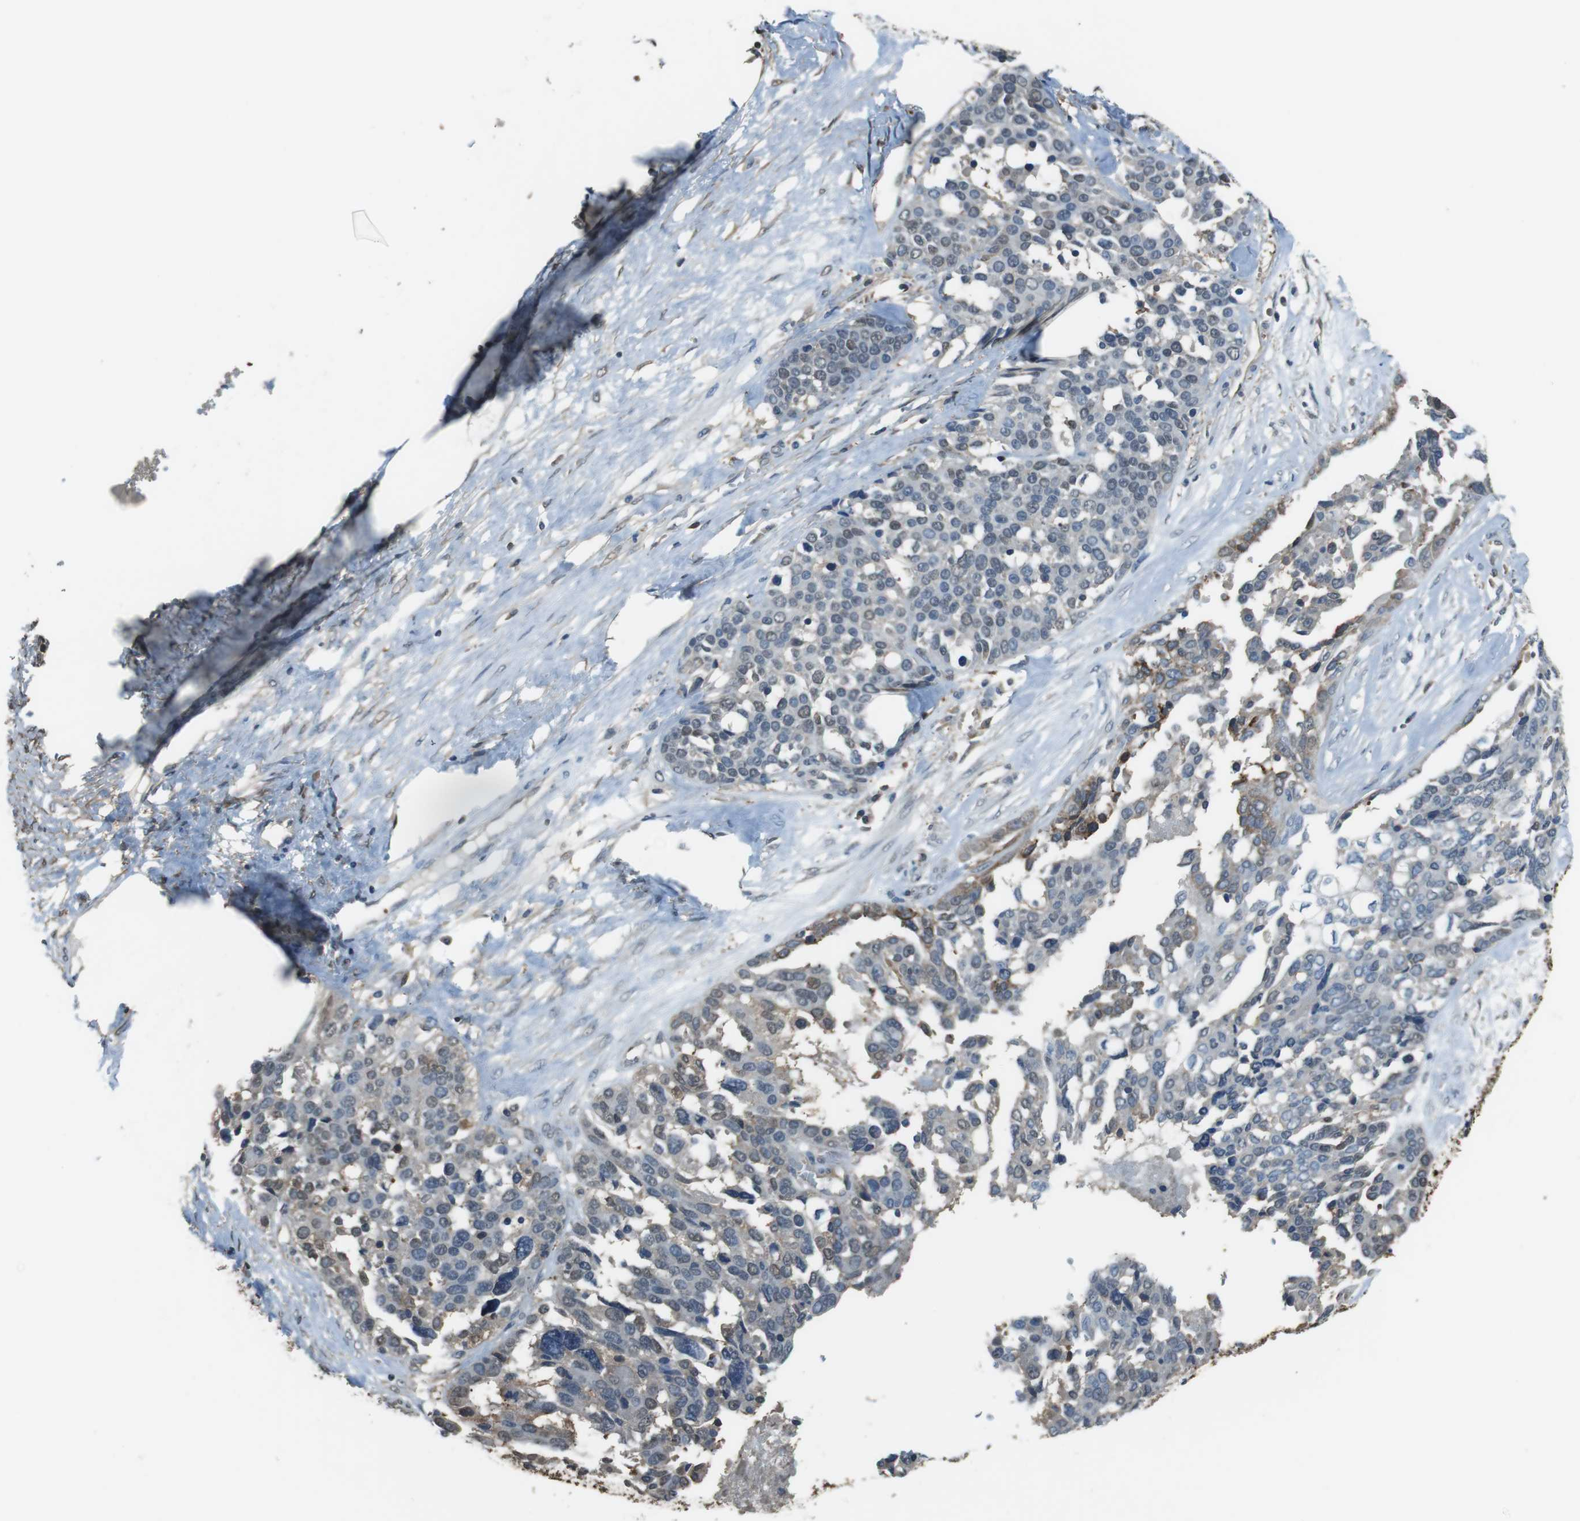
{"staining": {"intensity": "weak", "quantity": "<25%", "location": "nuclear"}, "tissue": "ovarian cancer", "cell_type": "Tumor cells", "image_type": "cancer", "snomed": [{"axis": "morphology", "description": "Cystadenocarcinoma, serous, NOS"}, {"axis": "topography", "description": "Ovary"}], "caption": "IHC of human ovarian serous cystadenocarcinoma displays no staining in tumor cells.", "gene": "TWSG1", "patient": {"sex": "female", "age": 44}}